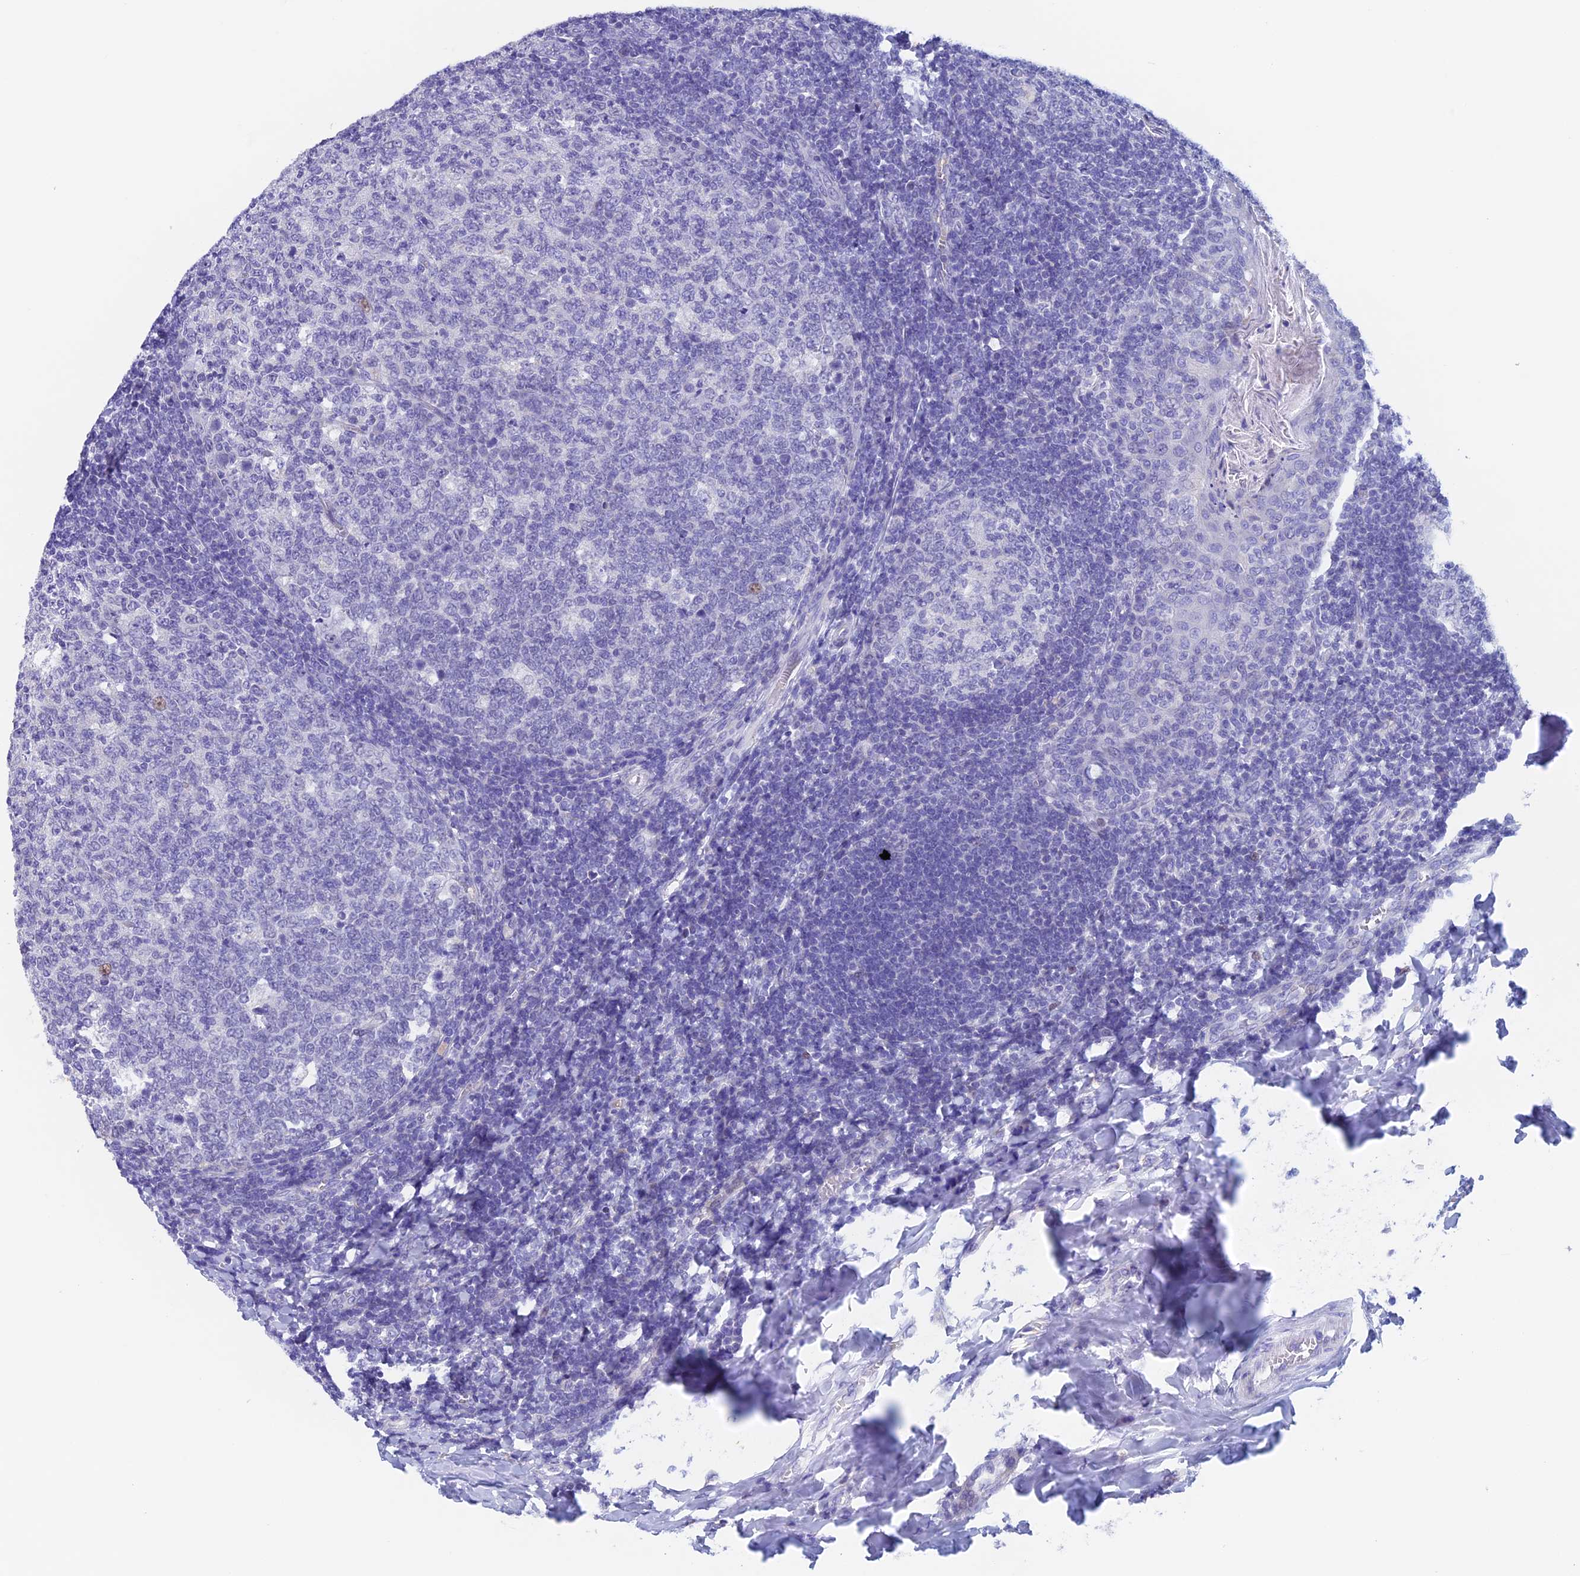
{"staining": {"intensity": "negative", "quantity": "none", "location": "none"}, "tissue": "tonsil", "cell_type": "Germinal center cells", "image_type": "normal", "snomed": [{"axis": "morphology", "description": "Normal tissue, NOS"}, {"axis": "topography", "description": "Tonsil"}], "caption": "Immunohistochemistry (IHC) of benign tonsil shows no positivity in germinal center cells.", "gene": "PSMC3IP", "patient": {"sex": "female", "age": 19}}